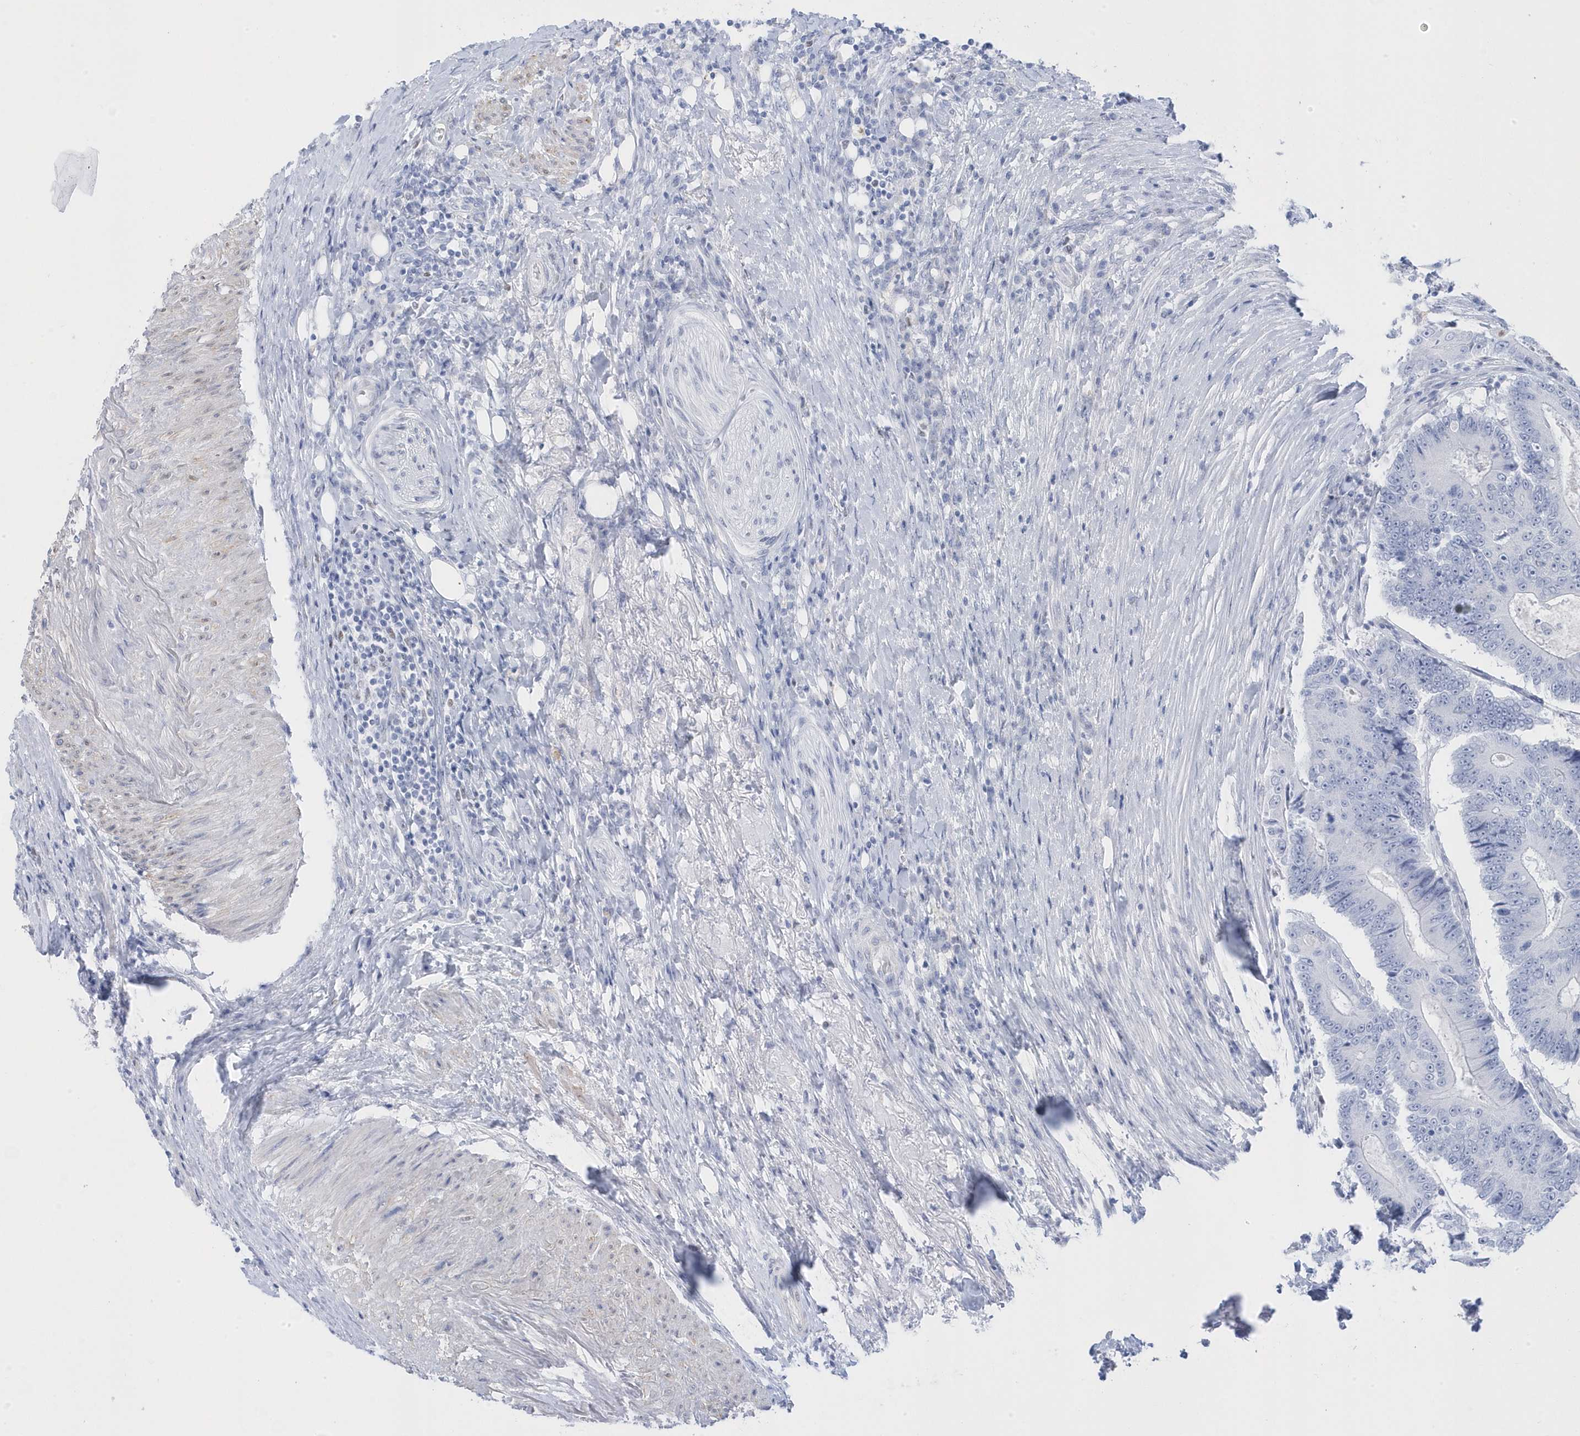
{"staining": {"intensity": "negative", "quantity": "none", "location": "none"}, "tissue": "colorectal cancer", "cell_type": "Tumor cells", "image_type": "cancer", "snomed": [{"axis": "morphology", "description": "Adenocarcinoma, NOS"}, {"axis": "topography", "description": "Colon"}], "caption": "Colorectal cancer (adenocarcinoma) stained for a protein using immunohistochemistry (IHC) shows no expression tumor cells.", "gene": "GTPBP6", "patient": {"sex": "male", "age": 83}}